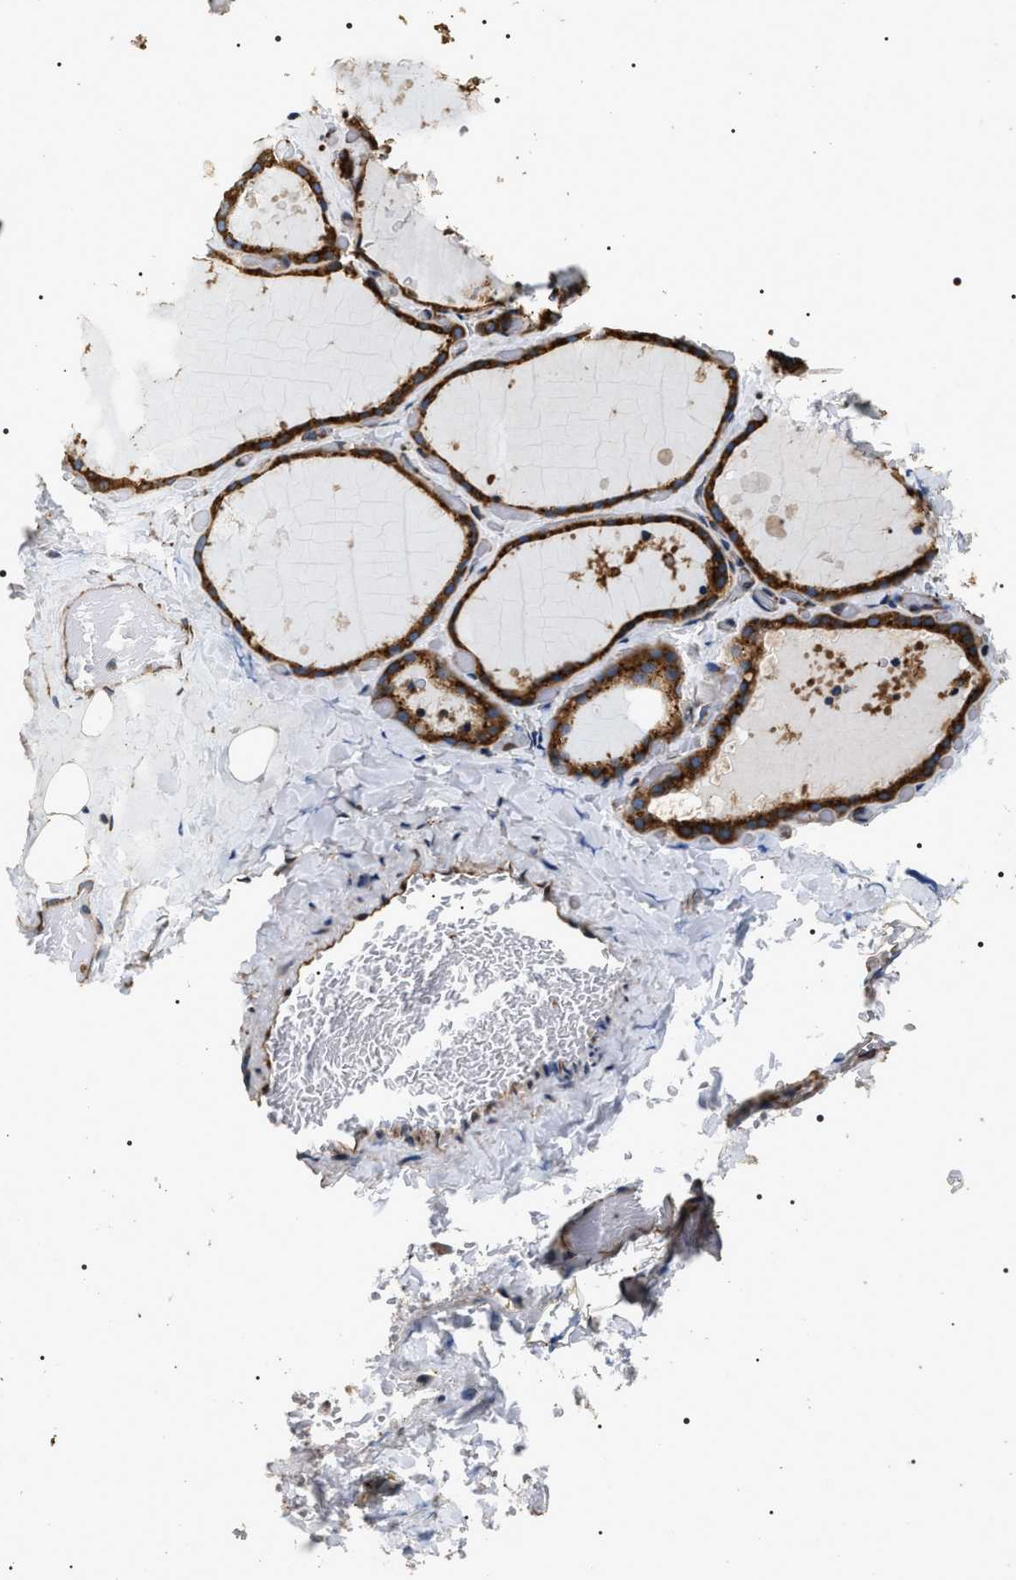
{"staining": {"intensity": "strong", "quantity": ">75%", "location": "cytoplasmic/membranous"}, "tissue": "thyroid gland", "cell_type": "Glandular cells", "image_type": "normal", "snomed": [{"axis": "morphology", "description": "Normal tissue, NOS"}, {"axis": "topography", "description": "Thyroid gland"}], "caption": "IHC histopathology image of unremarkable thyroid gland stained for a protein (brown), which displays high levels of strong cytoplasmic/membranous staining in about >75% of glandular cells.", "gene": "KTN1", "patient": {"sex": "female", "age": 44}}